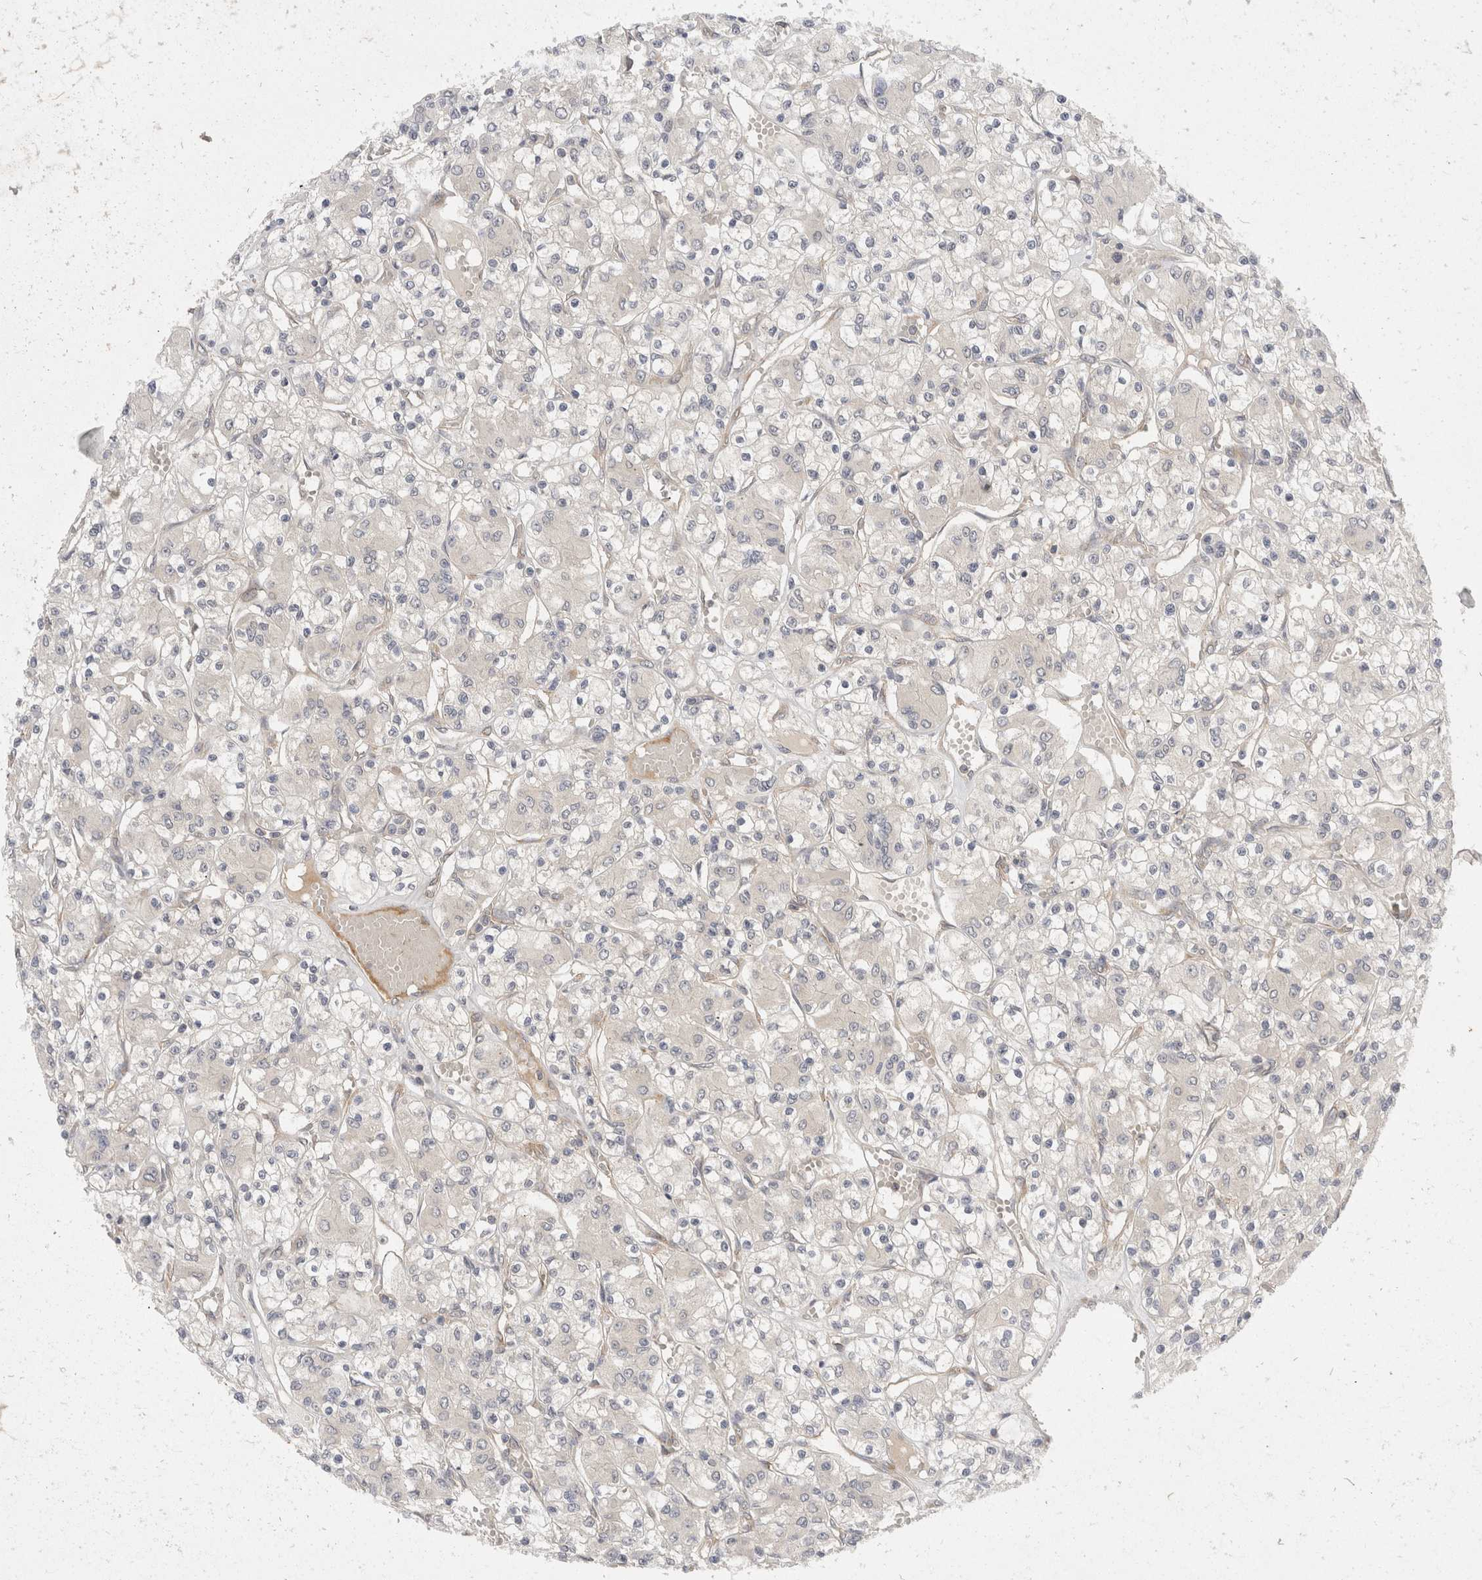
{"staining": {"intensity": "negative", "quantity": "none", "location": "none"}, "tissue": "renal cancer", "cell_type": "Tumor cells", "image_type": "cancer", "snomed": [{"axis": "morphology", "description": "Adenocarcinoma, NOS"}, {"axis": "topography", "description": "Kidney"}], "caption": "Adenocarcinoma (renal) was stained to show a protein in brown. There is no significant staining in tumor cells.", "gene": "EIF4G3", "patient": {"sex": "female", "age": 59}}